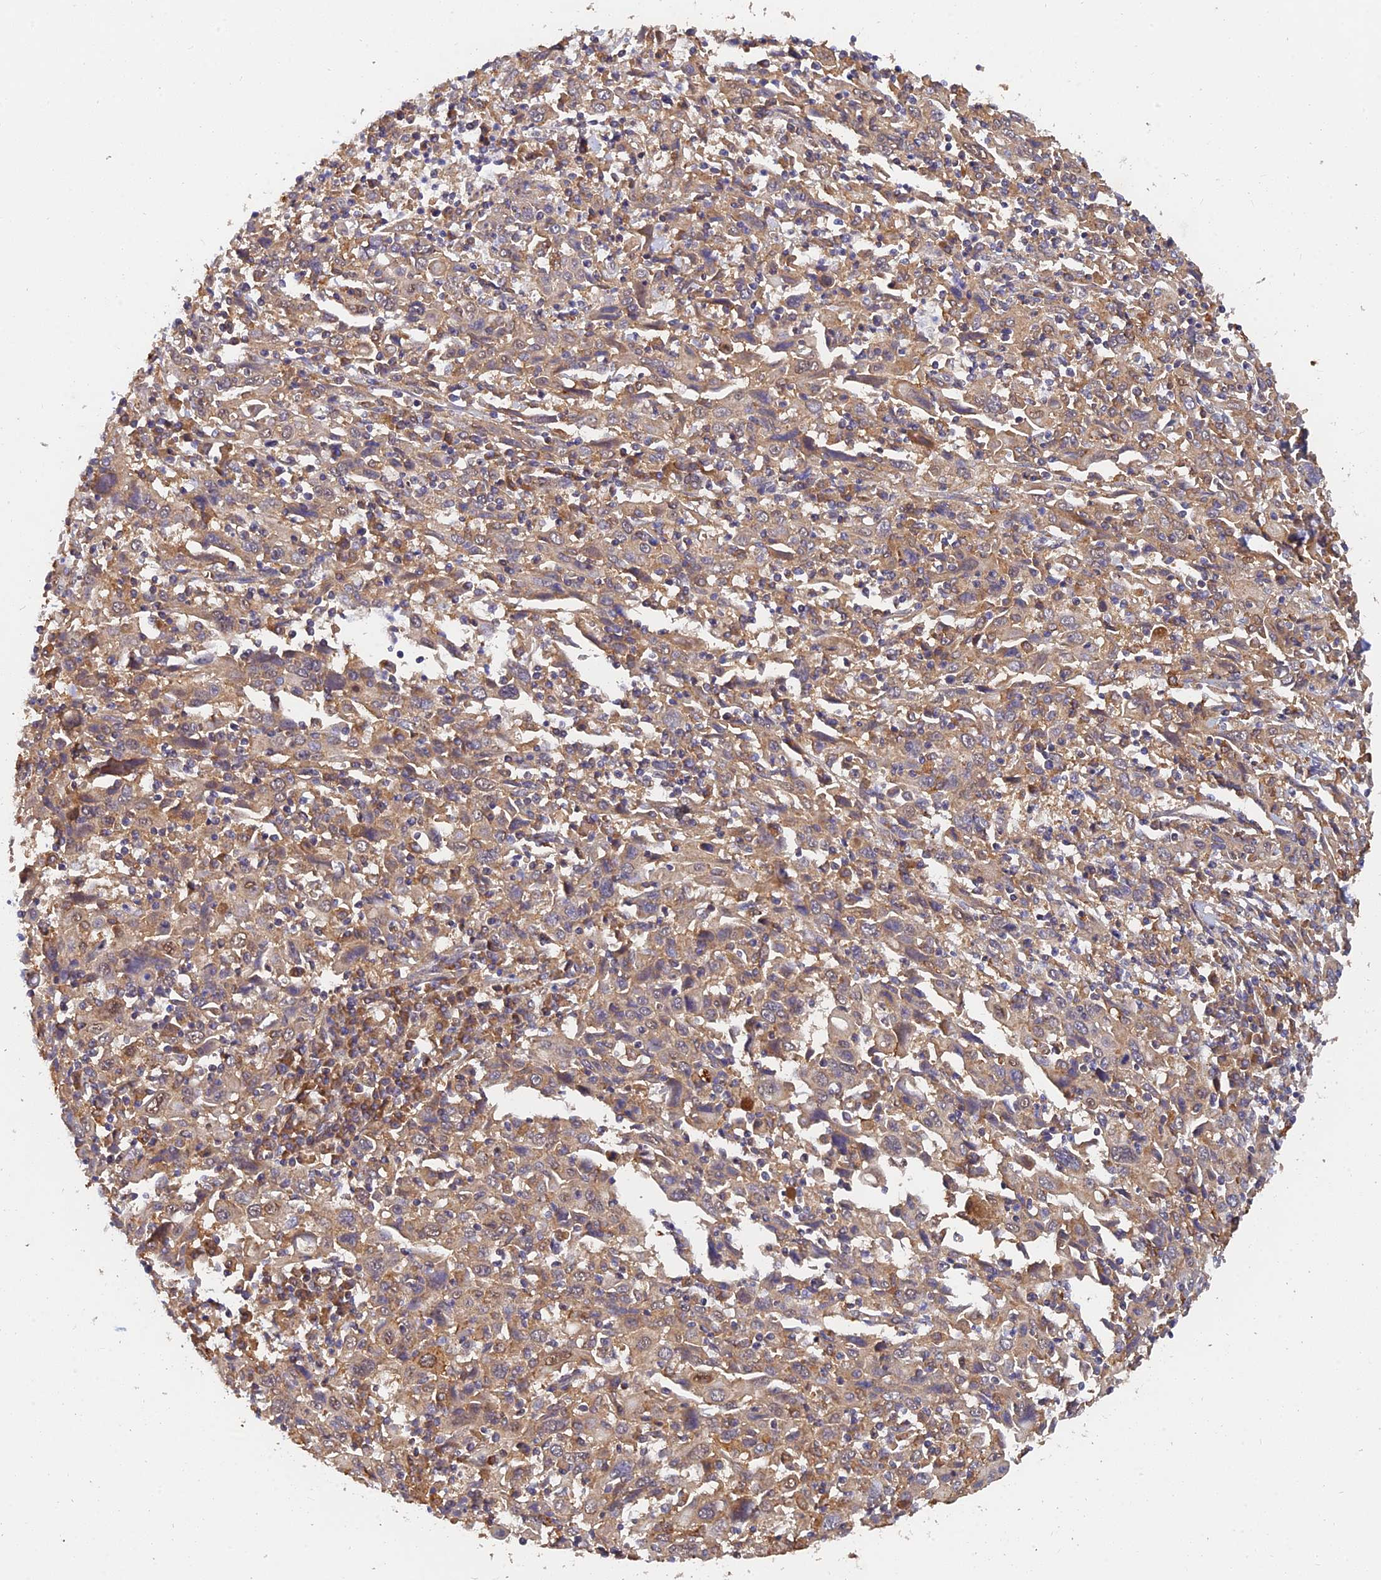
{"staining": {"intensity": "moderate", "quantity": "25%-75%", "location": "cytoplasmic/membranous"}, "tissue": "cervical cancer", "cell_type": "Tumor cells", "image_type": "cancer", "snomed": [{"axis": "morphology", "description": "Squamous cell carcinoma, NOS"}, {"axis": "topography", "description": "Cervix"}], "caption": "An image of cervical cancer stained for a protein exhibits moderate cytoplasmic/membranous brown staining in tumor cells.", "gene": "SLC38A11", "patient": {"sex": "female", "age": 46}}